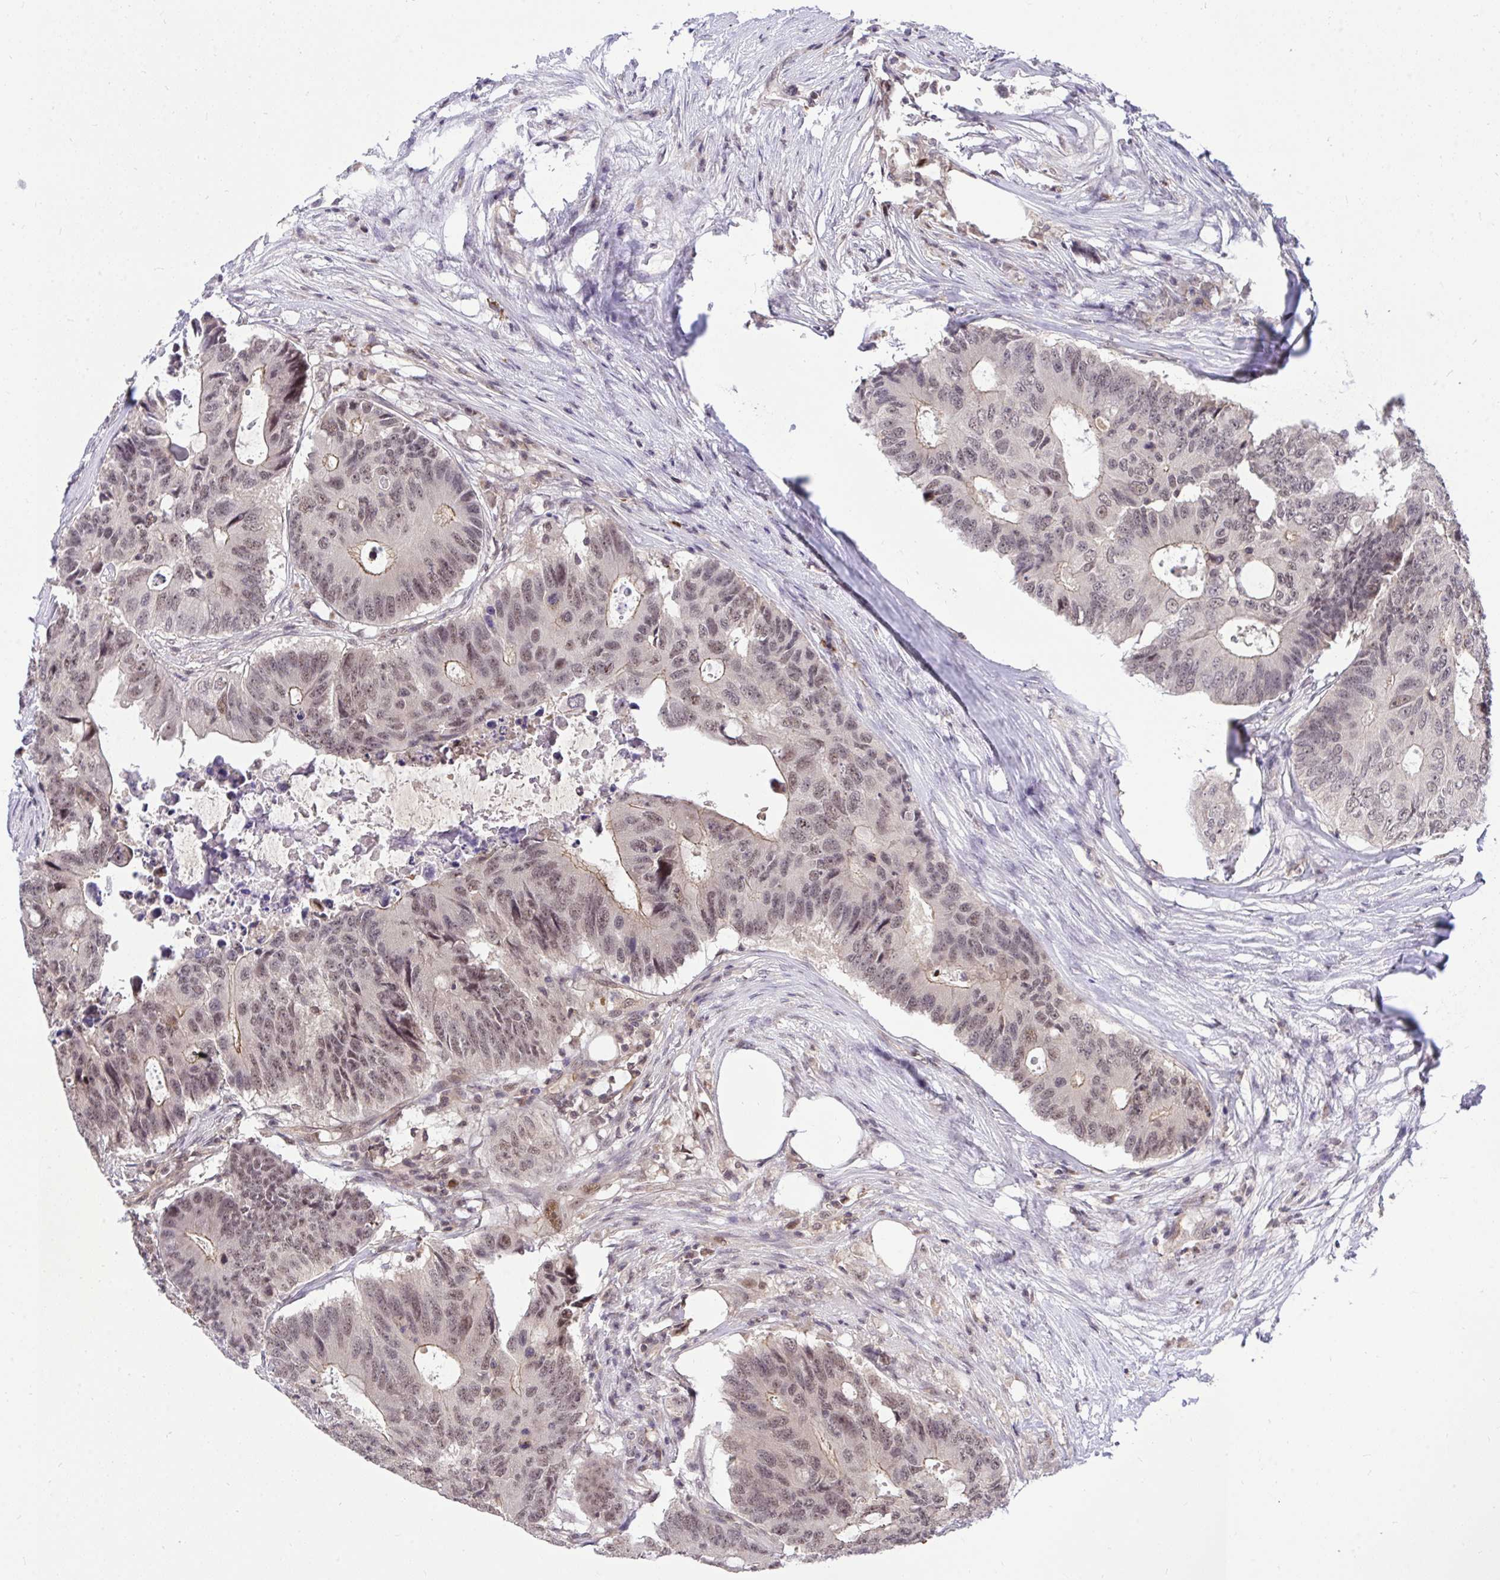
{"staining": {"intensity": "weak", "quantity": "25%-75%", "location": "nuclear"}, "tissue": "colorectal cancer", "cell_type": "Tumor cells", "image_type": "cancer", "snomed": [{"axis": "morphology", "description": "Adenocarcinoma, NOS"}, {"axis": "topography", "description": "Colon"}], "caption": "Adenocarcinoma (colorectal) was stained to show a protein in brown. There is low levels of weak nuclear positivity in about 25%-75% of tumor cells.", "gene": "PPP1CA", "patient": {"sex": "male", "age": 71}}